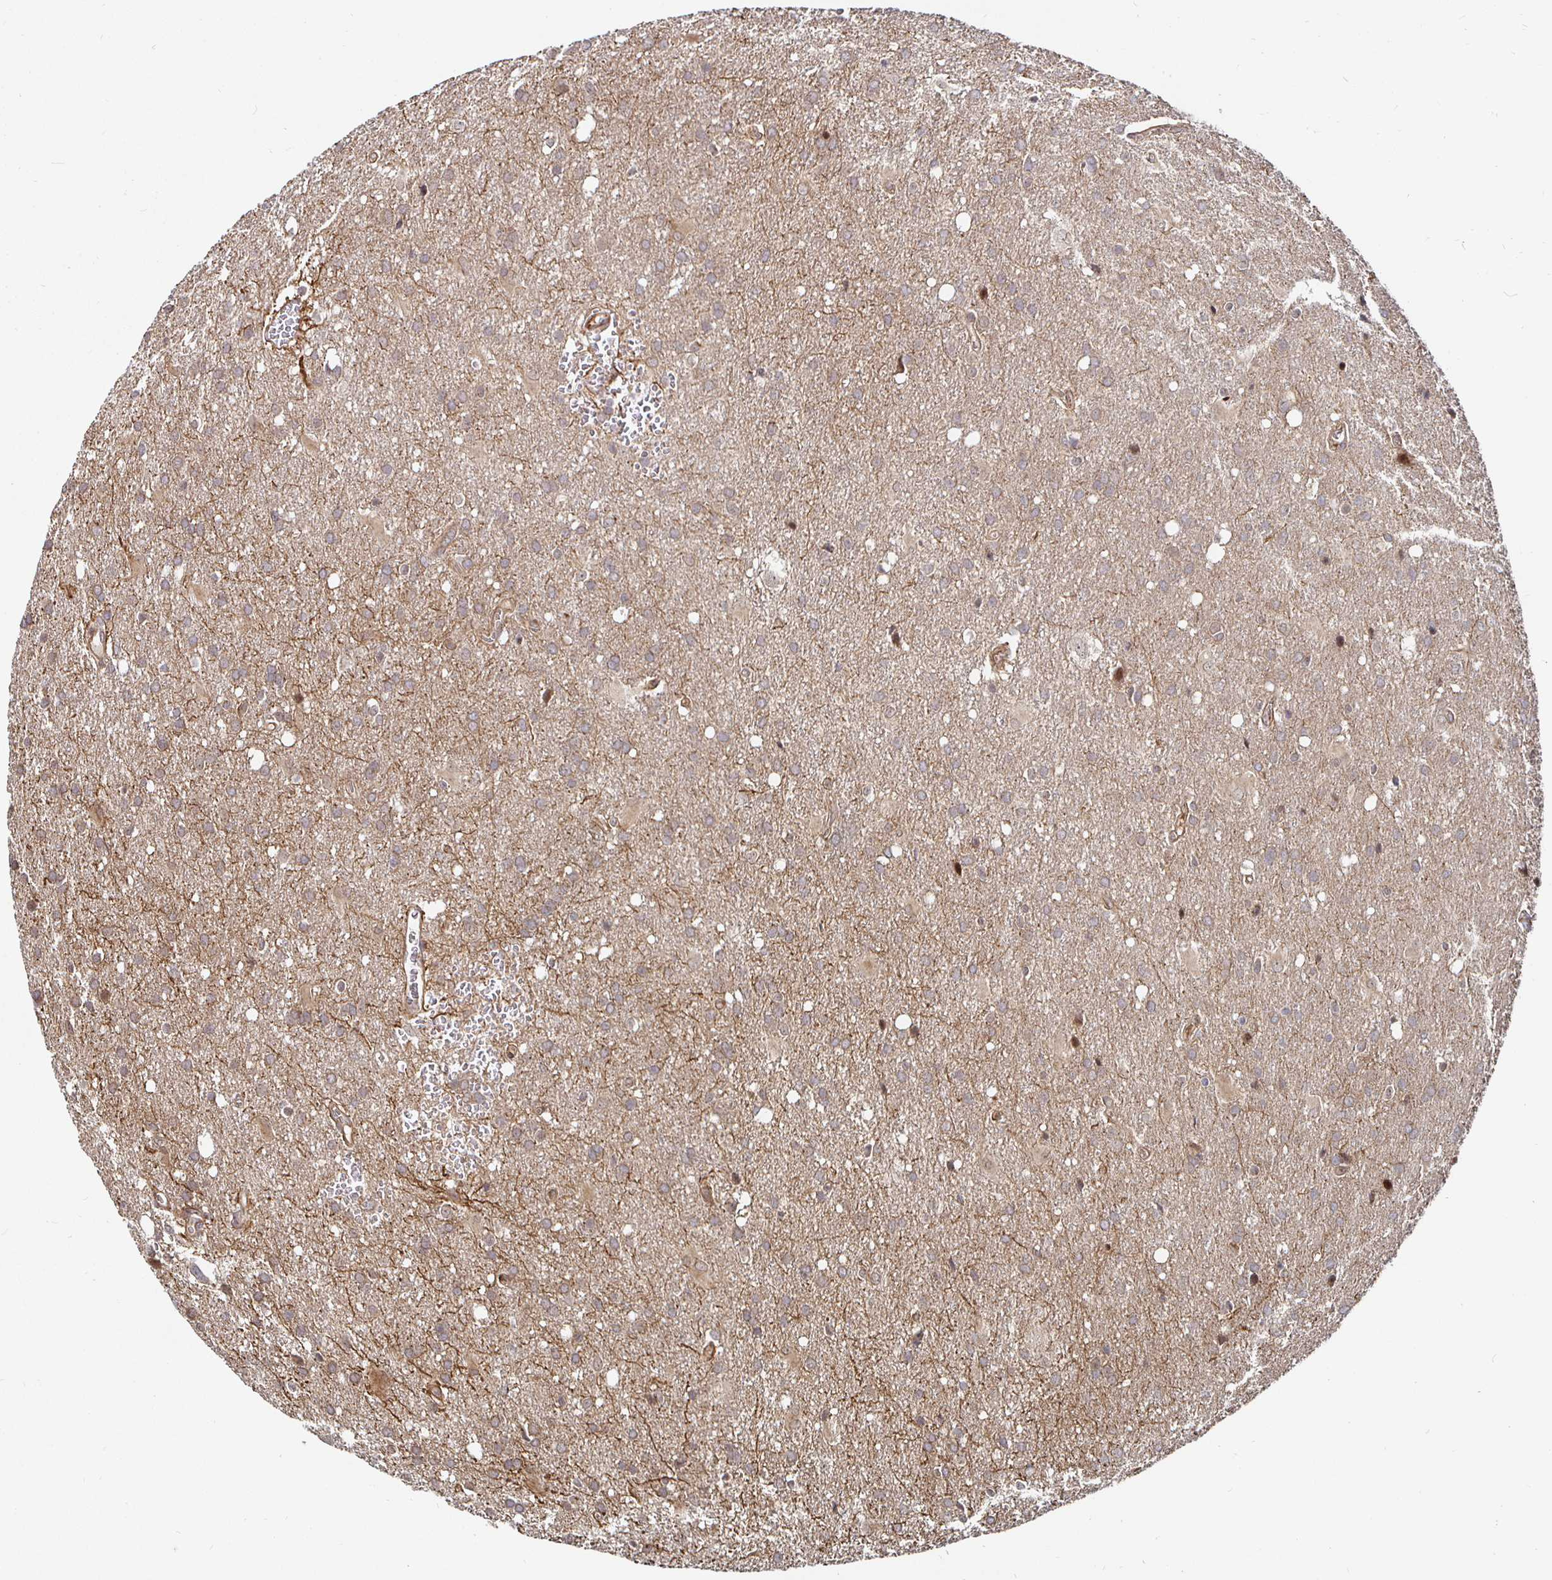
{"staining": {"intensity": "weak", "quantity": "25%-75%", "location": "cytoplasmic/membranous"}, "tissue": "glioma", "cell_type": "Tumor cells", "image_type": "cancer", "snomed": [{"axis": "morphology", "description": "Glioma, malignant, Low grade"}, {"axis": "topography", "description": "Brain"}], "caption": "Tumor cells display weak cytoplasmic/membranous staining in approximately 25%-75% of cells in glioma.", "gene": "TBKBP1", "patient": {"sex": "male", "age": 66}}